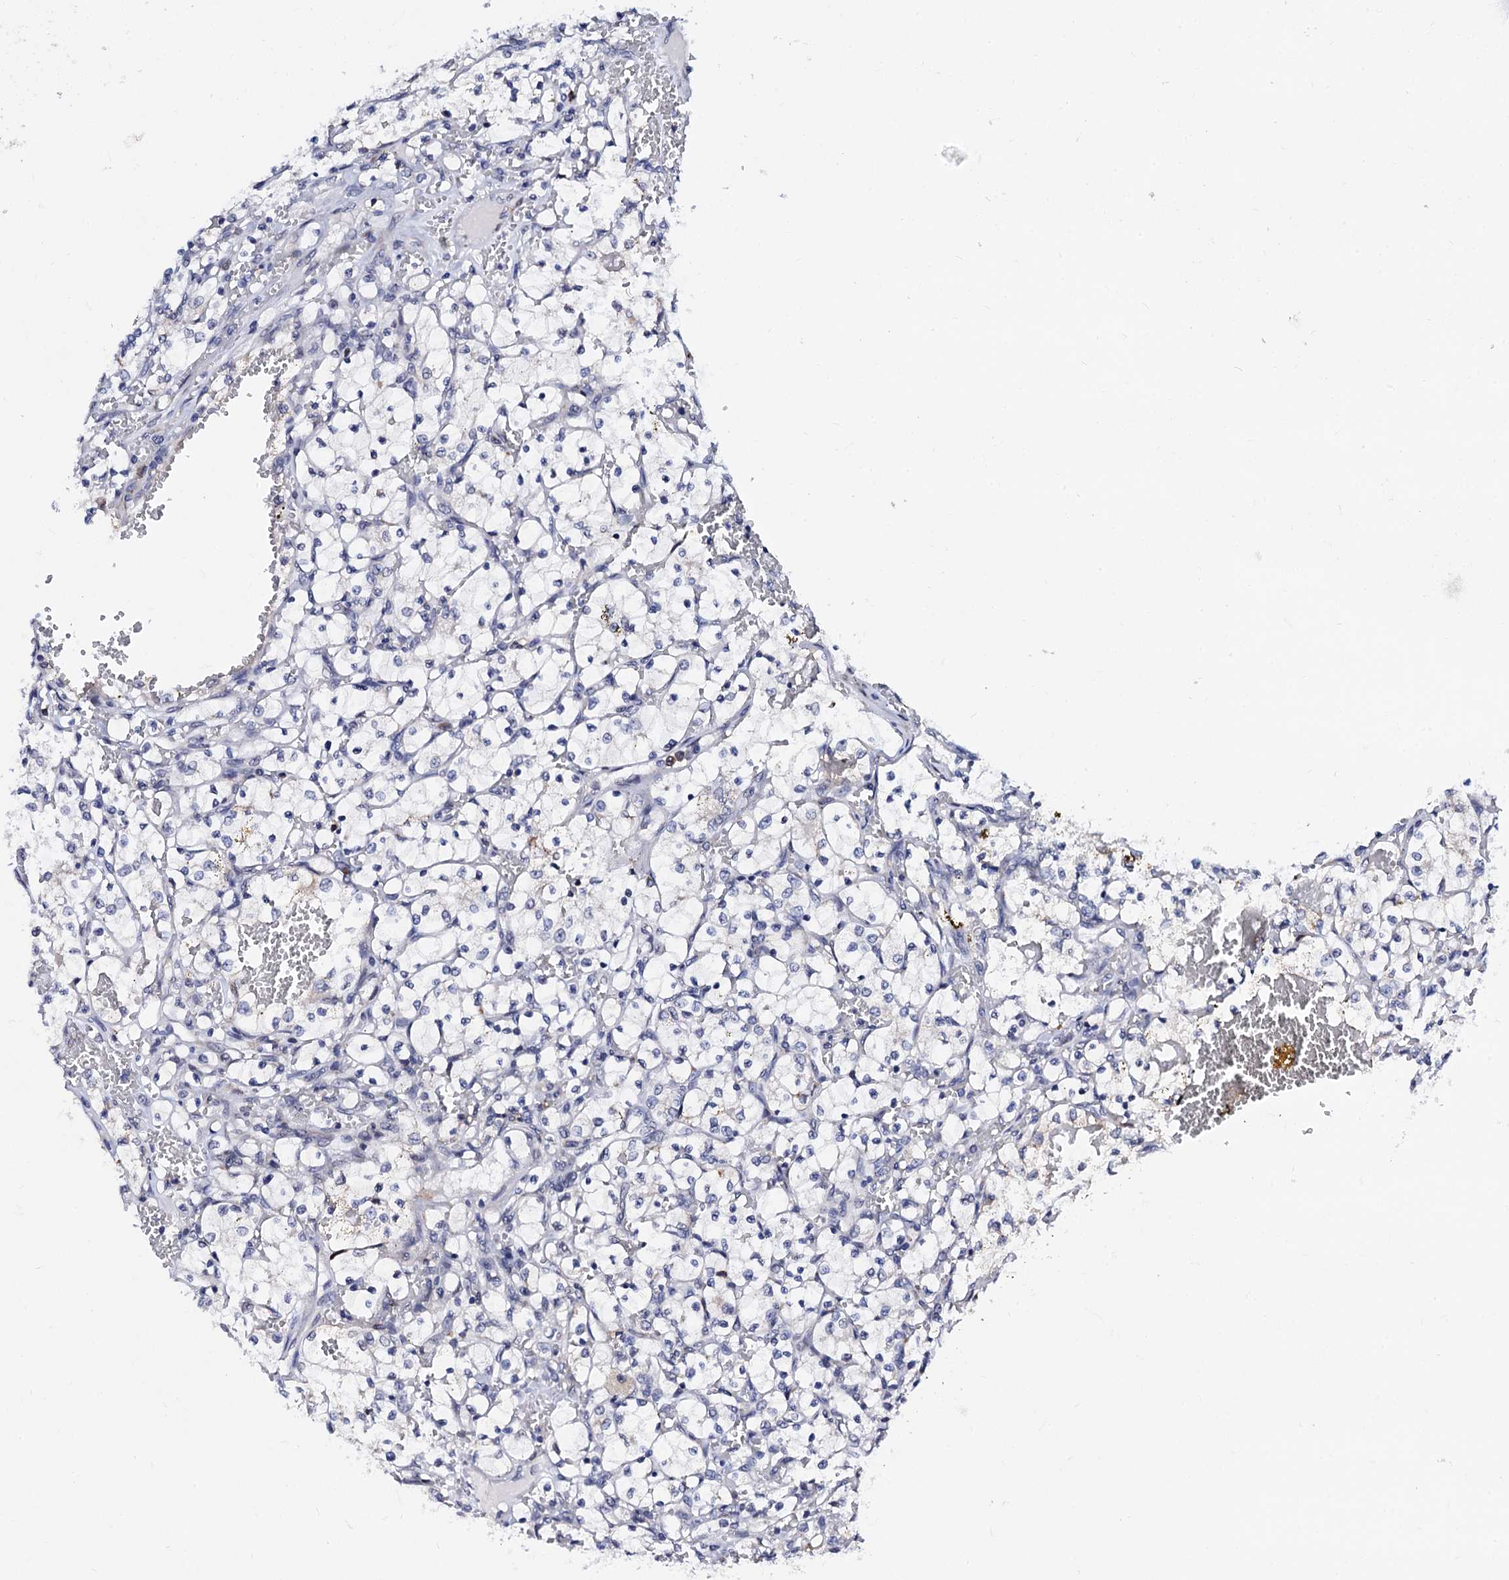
{"staining": {"intensity": "negative", "quantity": "none", "location": "none"}, "tissue": "renal cancer", "cell_type": "Tumor cells", "image_type": "cancer", "snomed": [{"axis": "morphology", "description": "Adenocarcinoma, NOS"}, {"axis": "topography", "description": "Kidney"}], "caption": "High power microscopy image of an immunohistochemistry (IHC) photomicrograph of renal adenocarcinoma, revealing no significant expression in tumor cells. (Stains: DAB (3,3'-diaminobenzidine) IHC with hematoxylin counter stain, Microscopy: brightfield microscopy at high magnification).", "gene": "SLC7A10", "patient": {"sex": "female", "age": 69}}